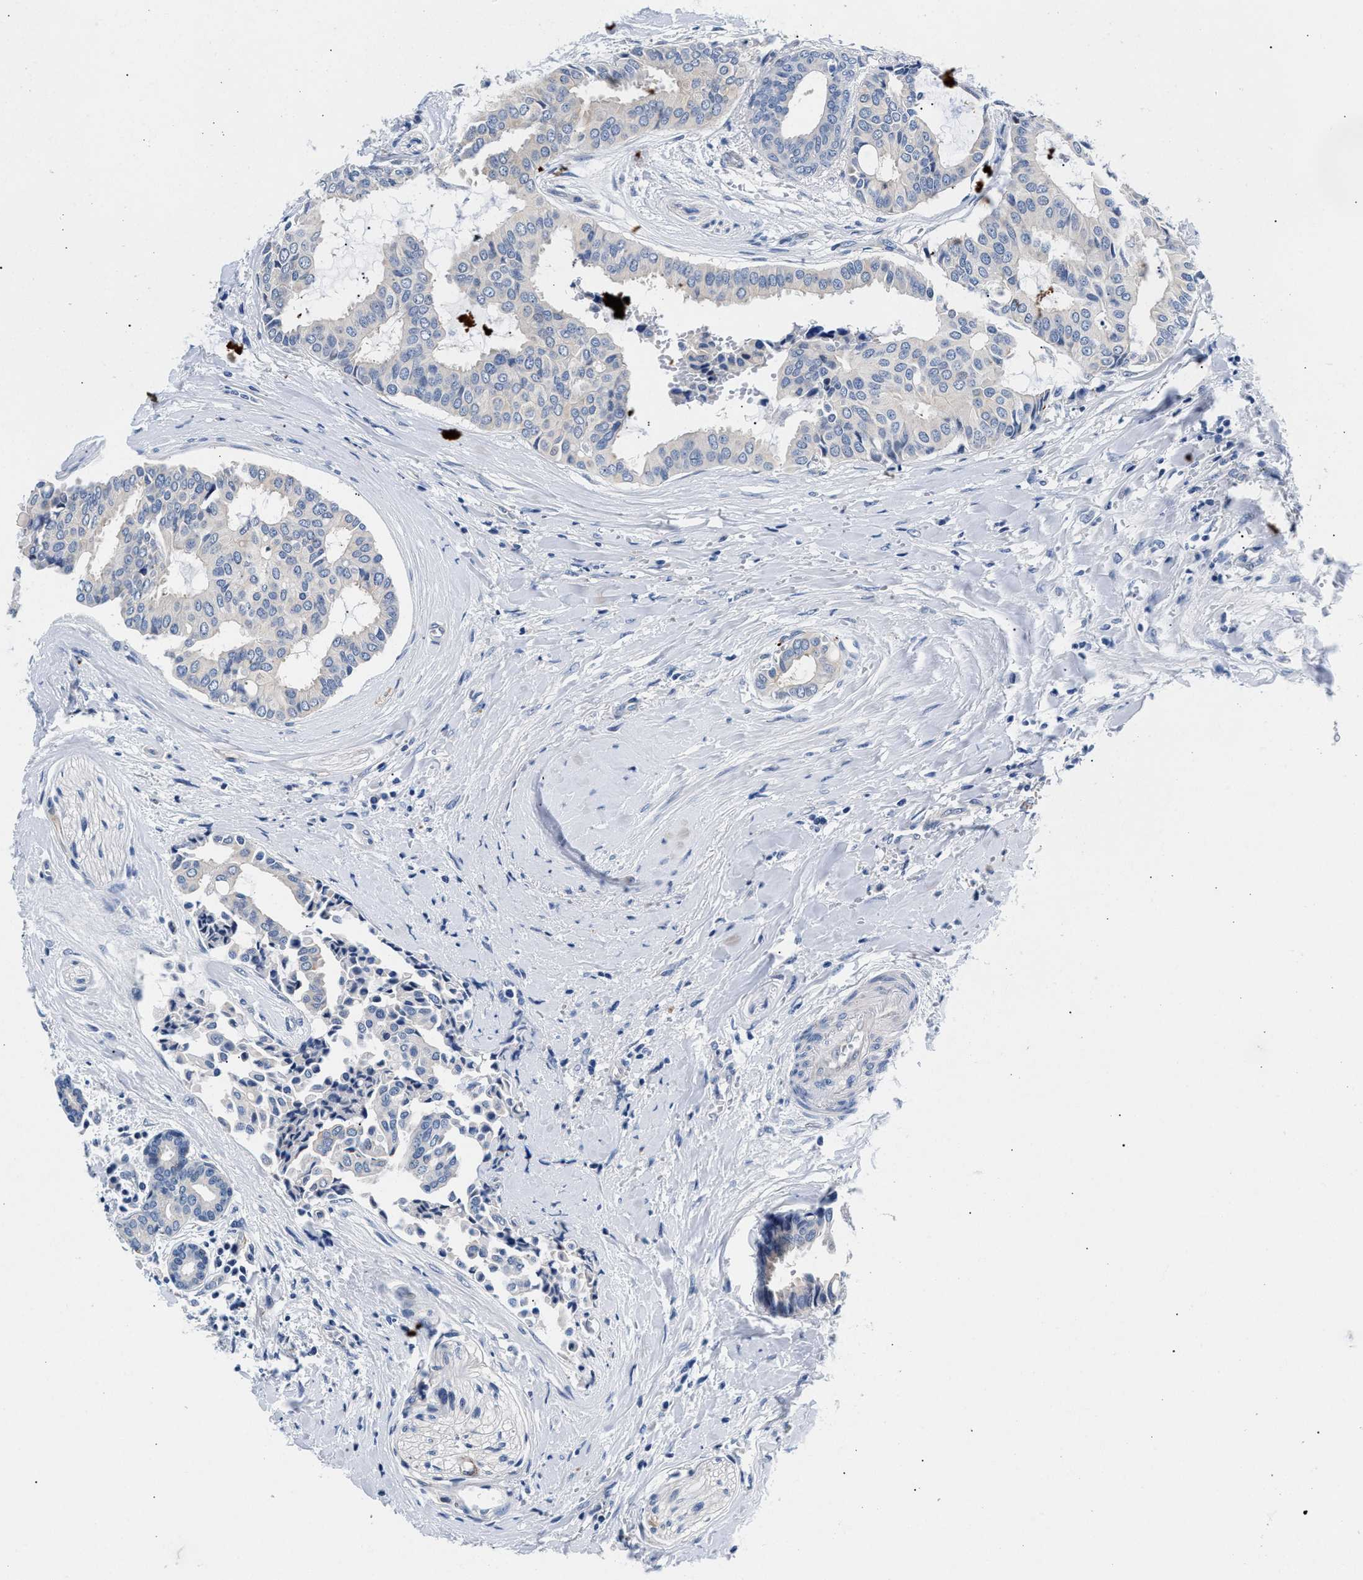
{"staining": {"intensity": "negative", "quantity": "none", "location": "none"}, "tissue": "head and neck cancer", "cell_type": "Tumor cells", "image_type": "cancer", "snomed": [{"axis": "morphology", "description": "Adenocarcinoma, NOS"}, {"axis": "topography", "description": "Salivary gland"}, {"axis": "topography", "description": "Head-Neck"}], "caption": "Histopathology image shows no protein staining in tumor cells of head and neck adenocarcinoma tissue. (Stains: DAB (3,3'-diaminobenzidine) immunohistochemistry (IHC) with hematoxylin counter stain, Microscopy: brightfield microscopy at high magnification).", "gene": "P2RY4", "patient": {"sex": "female", "age": 59}}